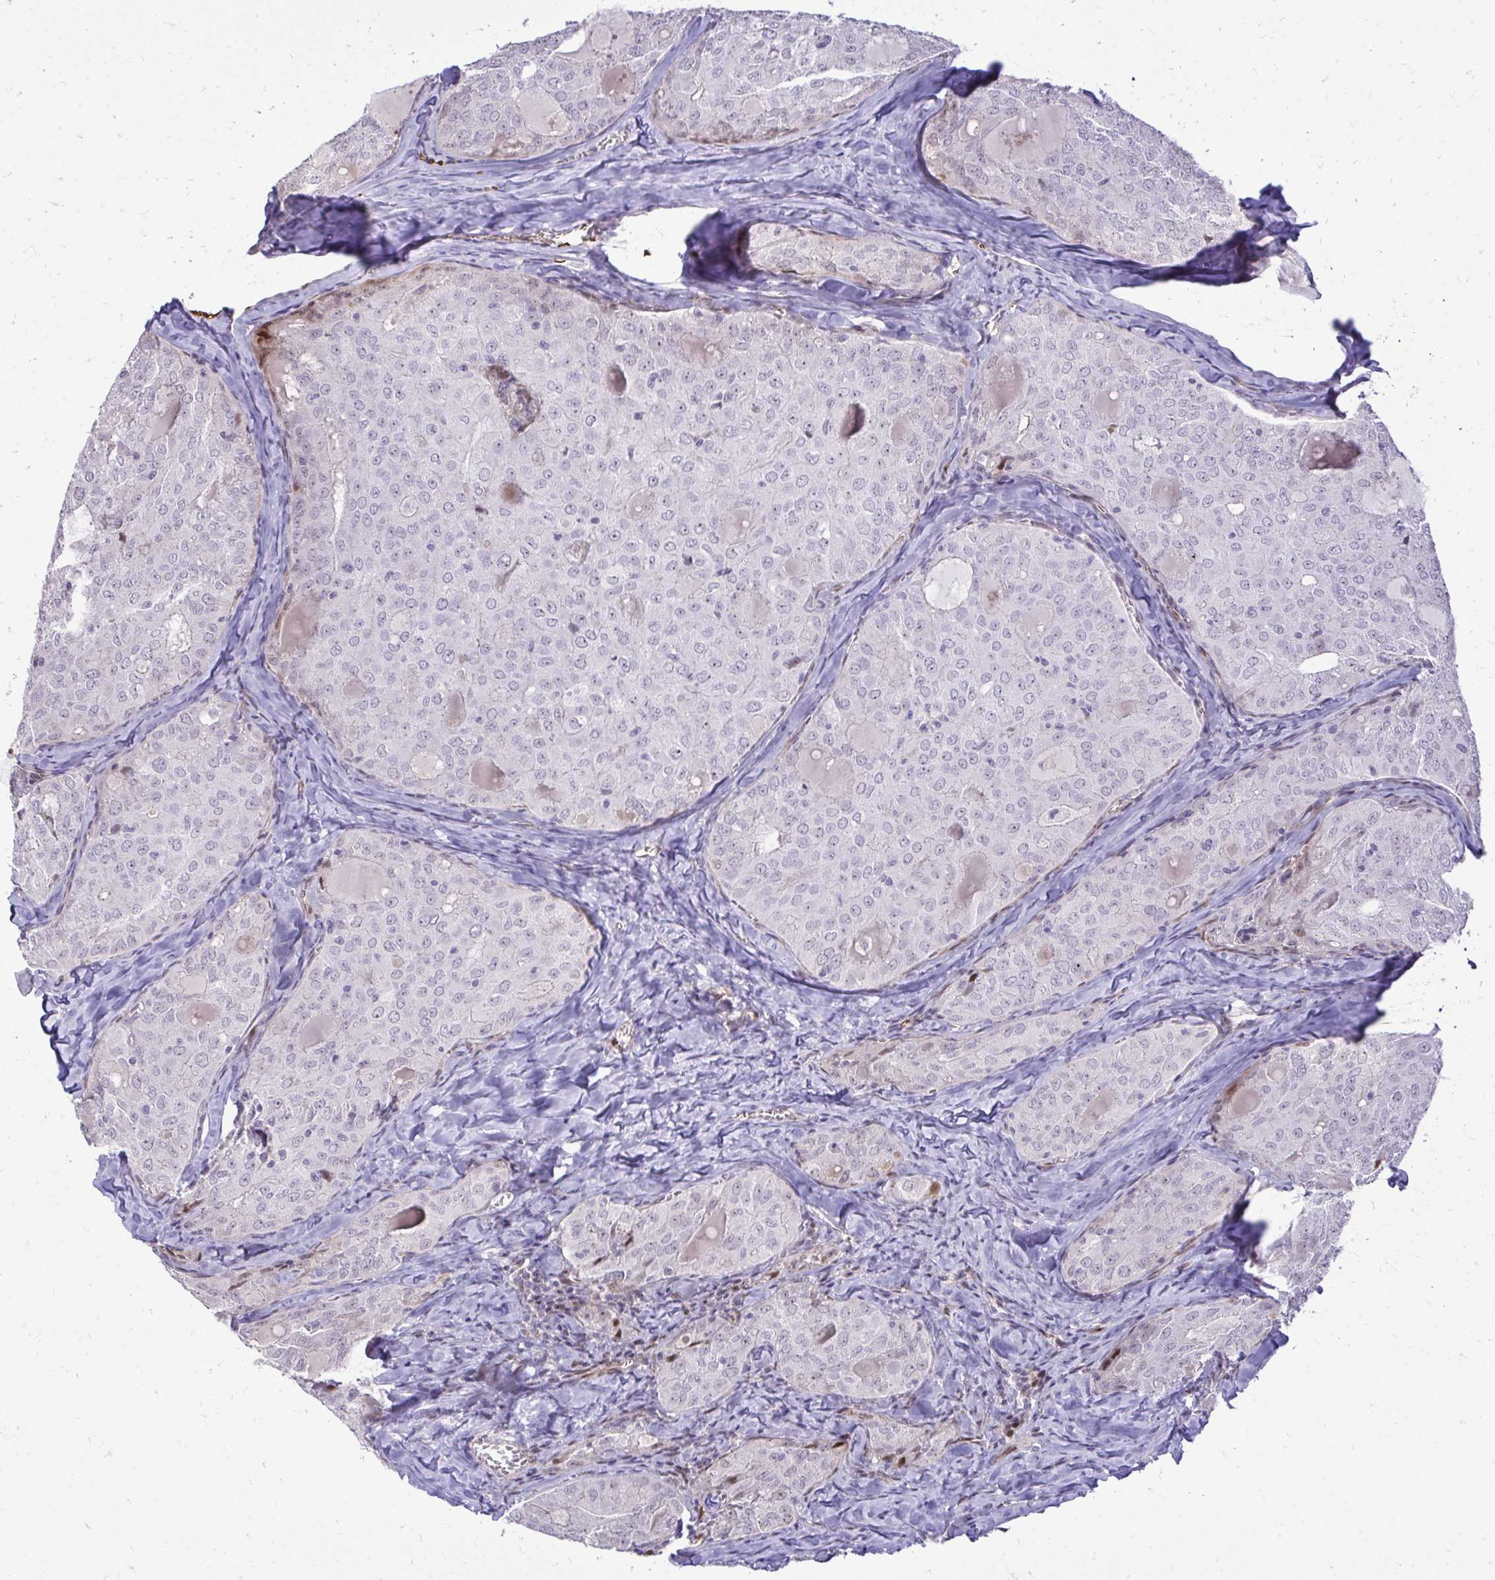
{"staining": {"intensity": "negative", "quantity": "none", "location": "none"}, "tissue": "thyroid cancer", "cell_type": "Tumor cells", "image_type": "cancer", "snomed": [{"axis": "morphology", "description": "Follicular adenoma carcinoma, NOS"}, {"axis": "topography", "description": "Thyroid gland"}], "caption": "Tumor cells show no significant protein expression in thyroid cancer (follicular adenoma carcinoma).", "gene": "DLX4", "patient": {"sex": "male", "age": 75}}